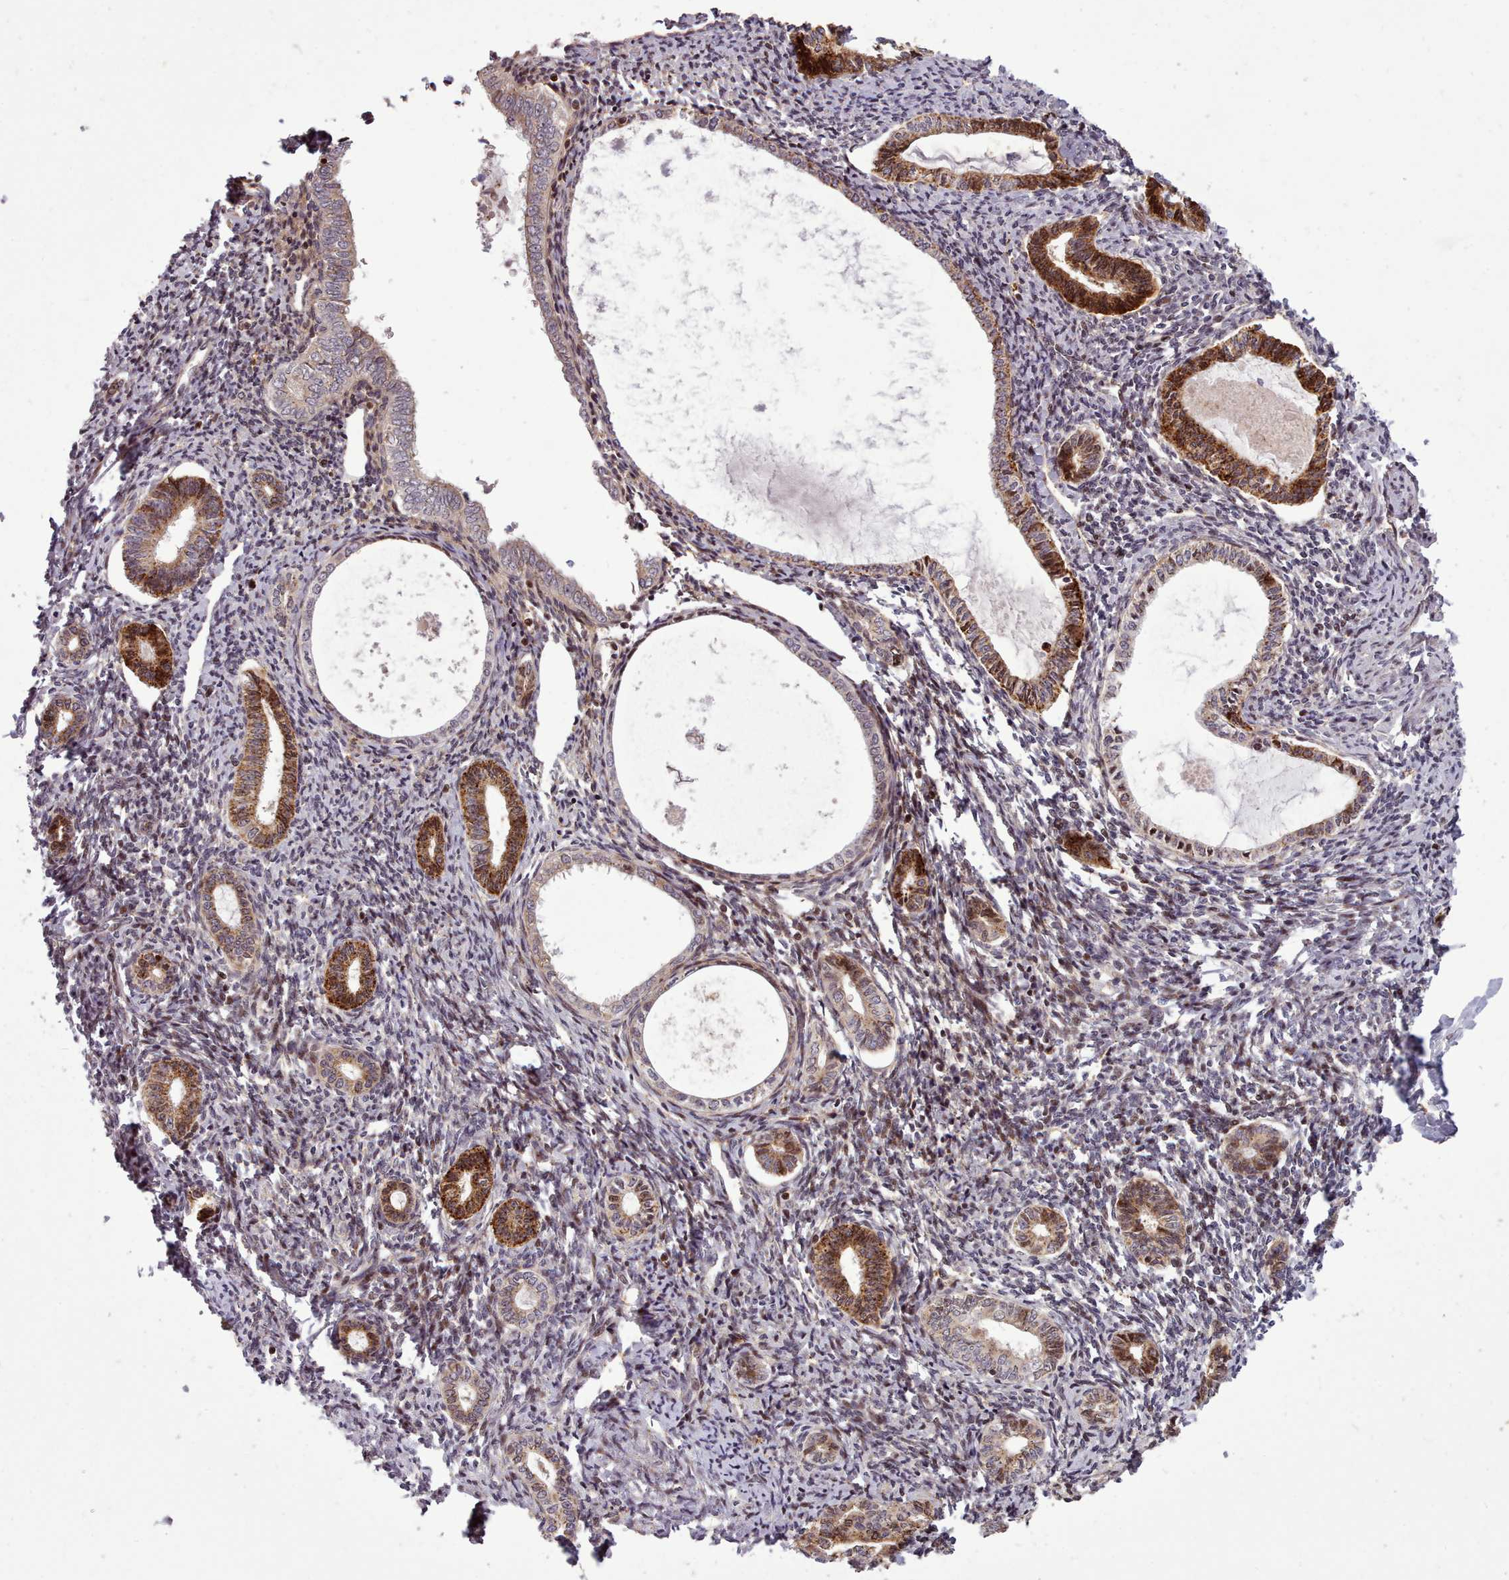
{"staining": {"intensity": "strong", "quantity": "25%-75%", "location": "cytoplasmic/membranous"}, "tissue": "endometrium", "cell_type": "Cells in endometrial stroma", "image_type": "normal", "snomed": [{"axis": "morphology", "description": "Normal tissue, NOS"}, {"axis": "topography", "description": "Endometrium"}], "caption": "Immunohistochemical staining of benign human endometrium reveals 25%-75% levels of strong cytoplasmic/membranous protein staining in about 25%-75% of cells in endometrial stroma. (Stains: DAB in brown, nuclei in blue, Microscopy: brightfield microscopy at high magnification).", "gene": "NLRP7", "patient": {"sex": "female", "age": 63}}